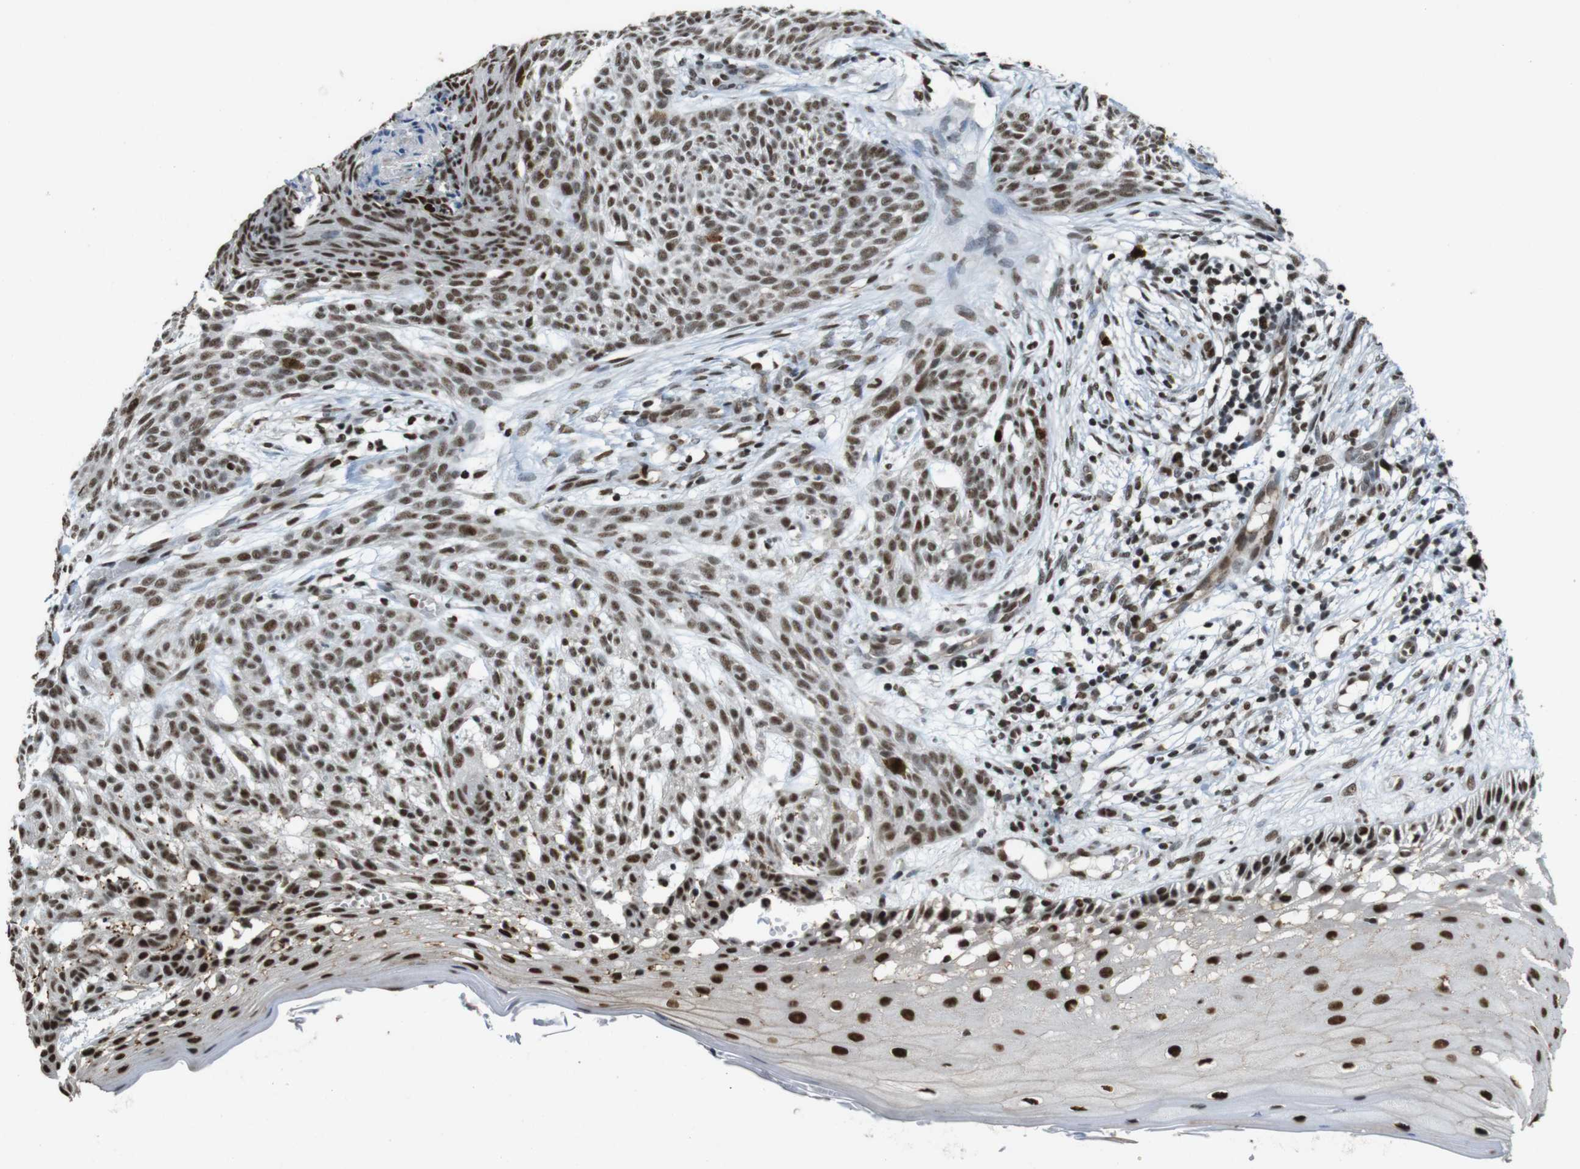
{"staining": {"intensity": "moderate", "quantity": ">75%", "location": "nuclear"}, "tissue": "skin cancer", "cell_type": "Tumor cells", "image_type": "cancer", "snomed": [{"axis": "morphology", "description": "Basal cell carcinoma"}, {"axis": "topography", "description": "Skin"}], "caption": "DAB (3,3'-diaminobenzidine) immunohistochemical staining of human basal cell carcinoma (skin) shows moderate nuclear protein staining in about >75% of tumor cells.", "gene": "CSNK2B", "patient": {"sex": "female", "age": 59}}